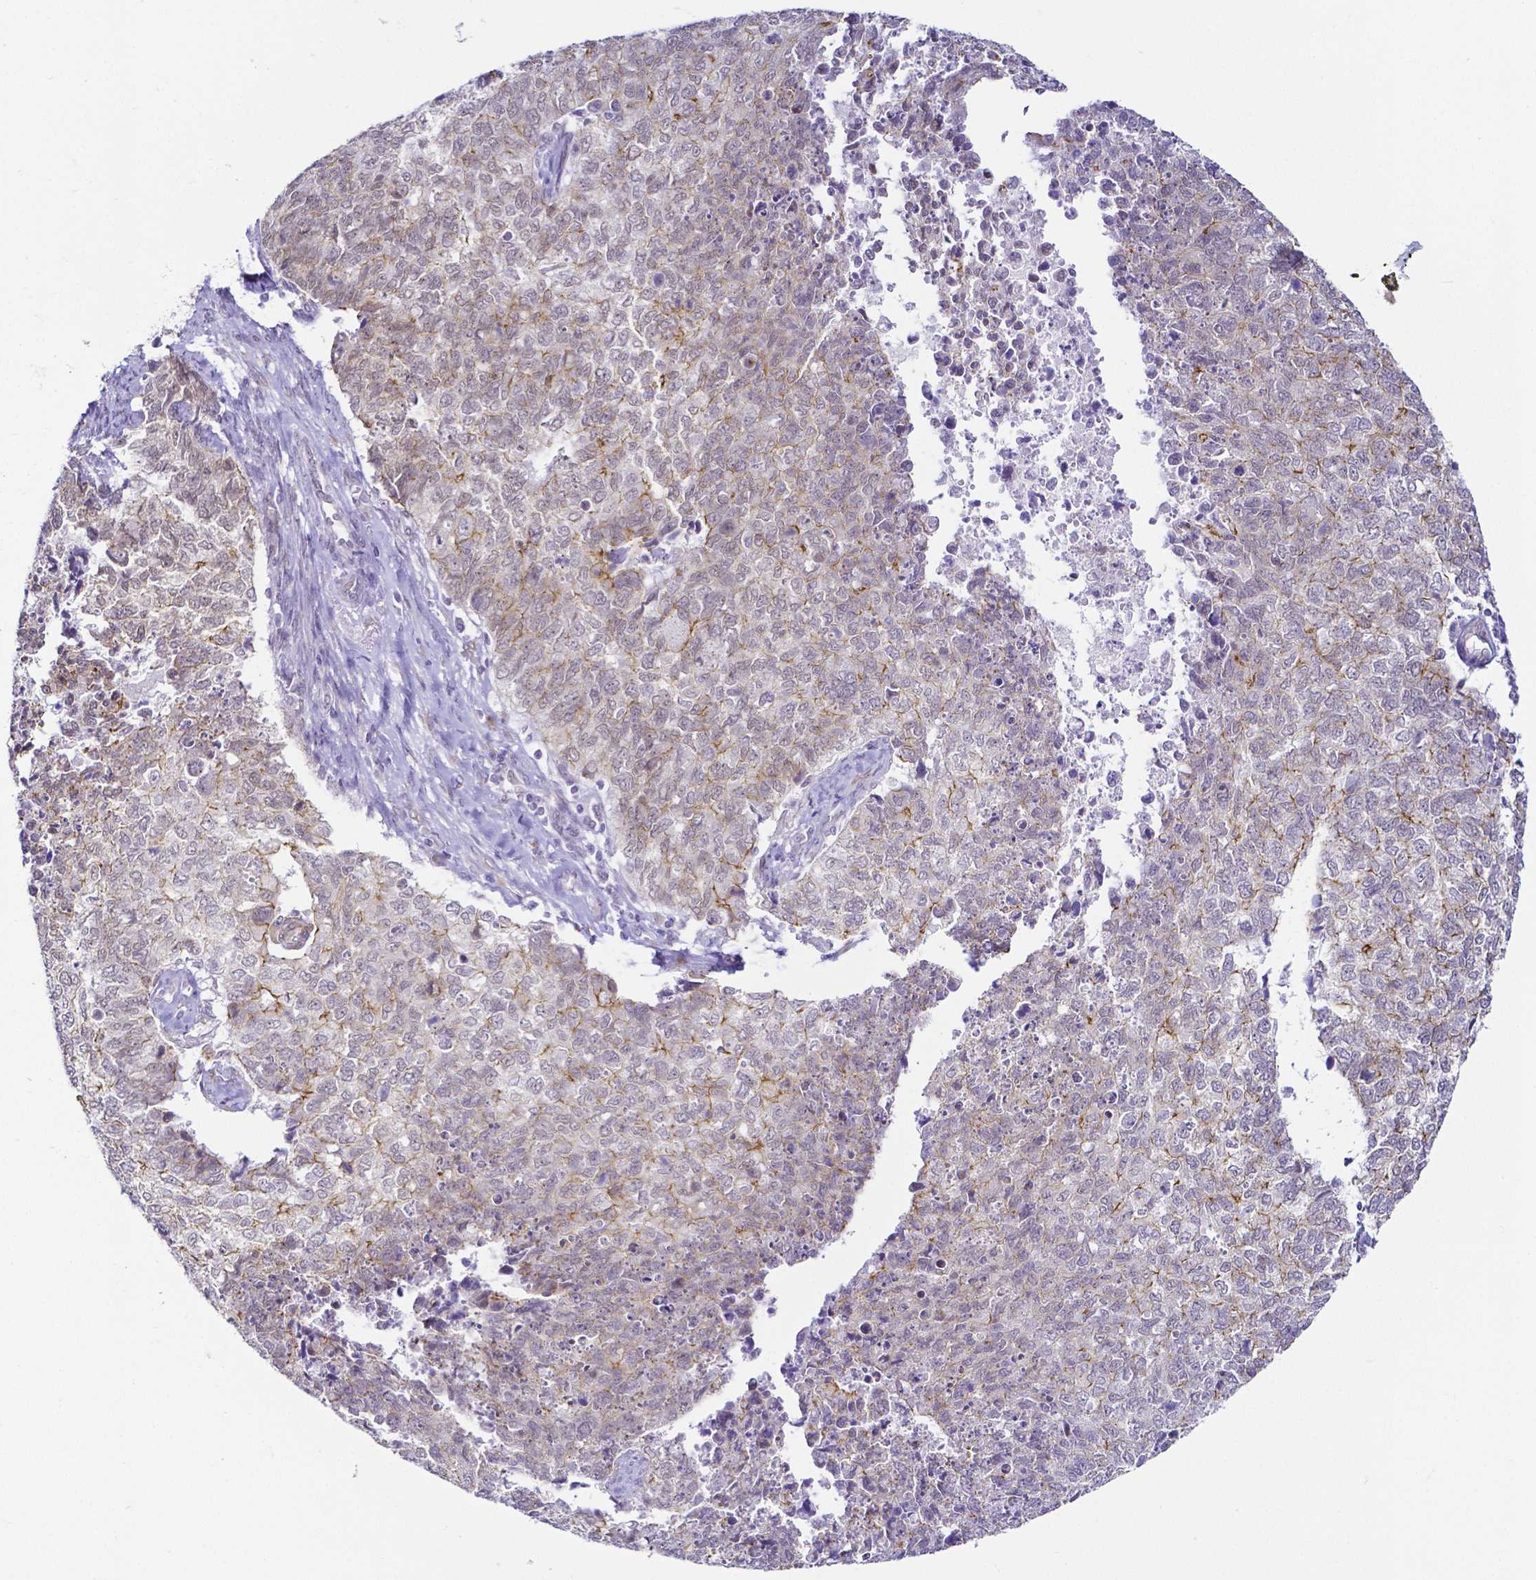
{"staining": {"intensity": "moderate", "quantity": "25%-75%", "location": "cytoplasmic/membranous,nuclear"}, "tissue": "cervical cancer", "cell_type": "Tumor cells", "image_type": "cancer", "snomed": [{"axis": "morphology", "description": "Adenocarcinoma, NOS"}, {"axis": "topography", "description": "Cervix"}], "caption": "Moderate cytoplasmic/membranous and nuclear expression for a protein is identified in about 25%-75% of tumor cells of cervical cancer (adenocarcinoma) using IHC.", "gene": "FAM83G", "patient": {"sex": "female", "age": 63}}